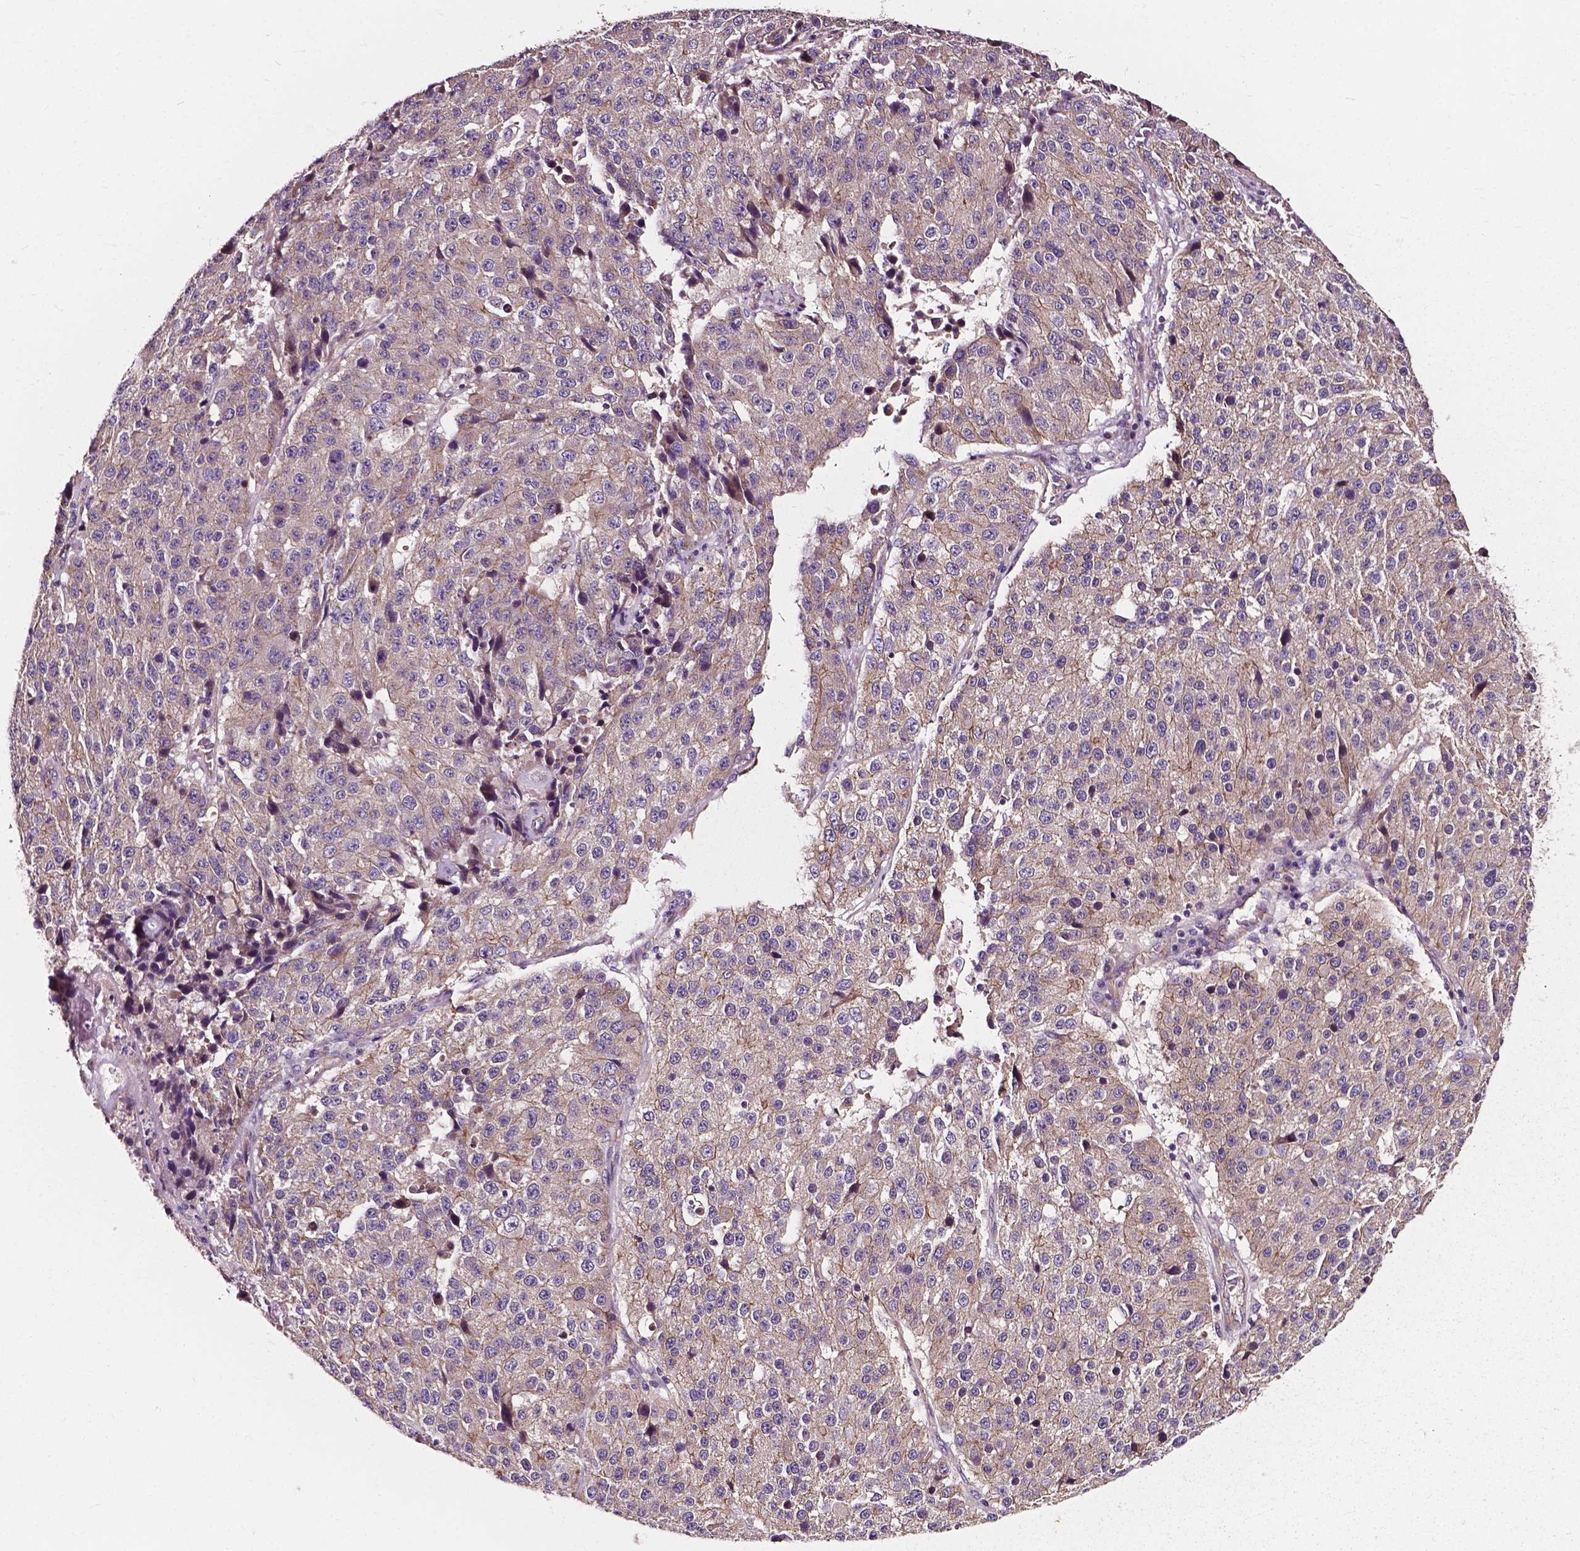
{"staining": {"intensity": "weak", "quantity": "25%-75%", "location": "cytoplasmic/membranous"}, "tissue": "stomach cancer", "cell_type": "Tumor cells", "image_type": "cancer", "snomed": [{"axis": "morphology", "description": "Adenocarcinoma, NOS"}, {"axis": "topography", "description": "Stomach"}], "caption": "Protein expression analysis of human stomach adenocarcinoma reveals weak cytoplasmic/membranous positivity in about 25%-75% of tumor cells.", "gene": "ATG16L1", "patient": {"sex": "male", "age": 71}}